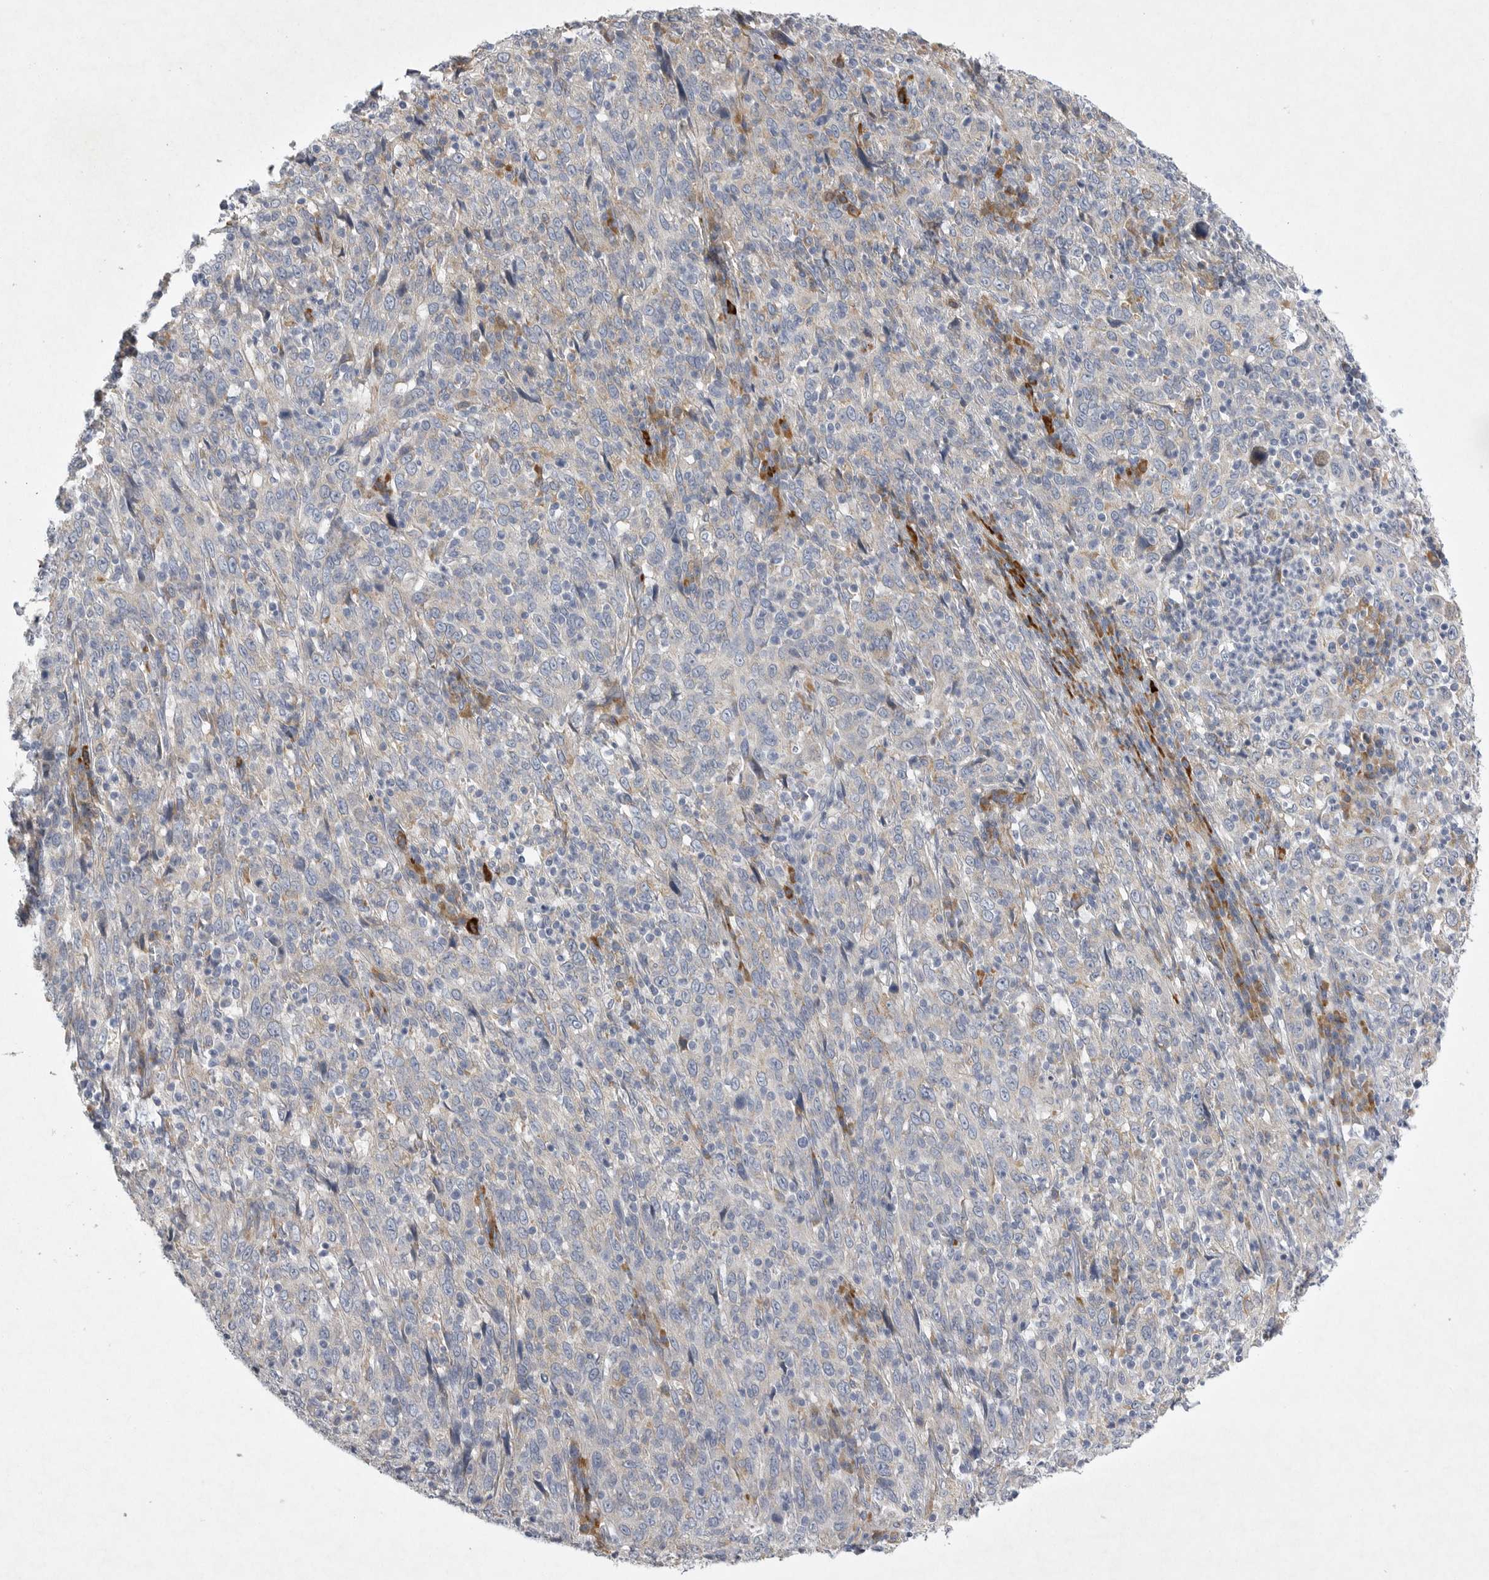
{"staining": {"intensity": "negative", "quantity": "none", "location": "none"}, "tissue": "cervical cancer", "cell_type": "Tumor cells", "image_type": "cancer", "snomed": [{"axis": "morphology", "description": "Squamous cell carcinoma, NOS"}, {"axis": "topography", "description": "Cervix"}], "caption": "Immunohistochemistry of cervical squamous cell carcinoma reveals no expression in tumor cells.", "gene": "EDEM3", "patient": {"sex": "female", "age": 46}}